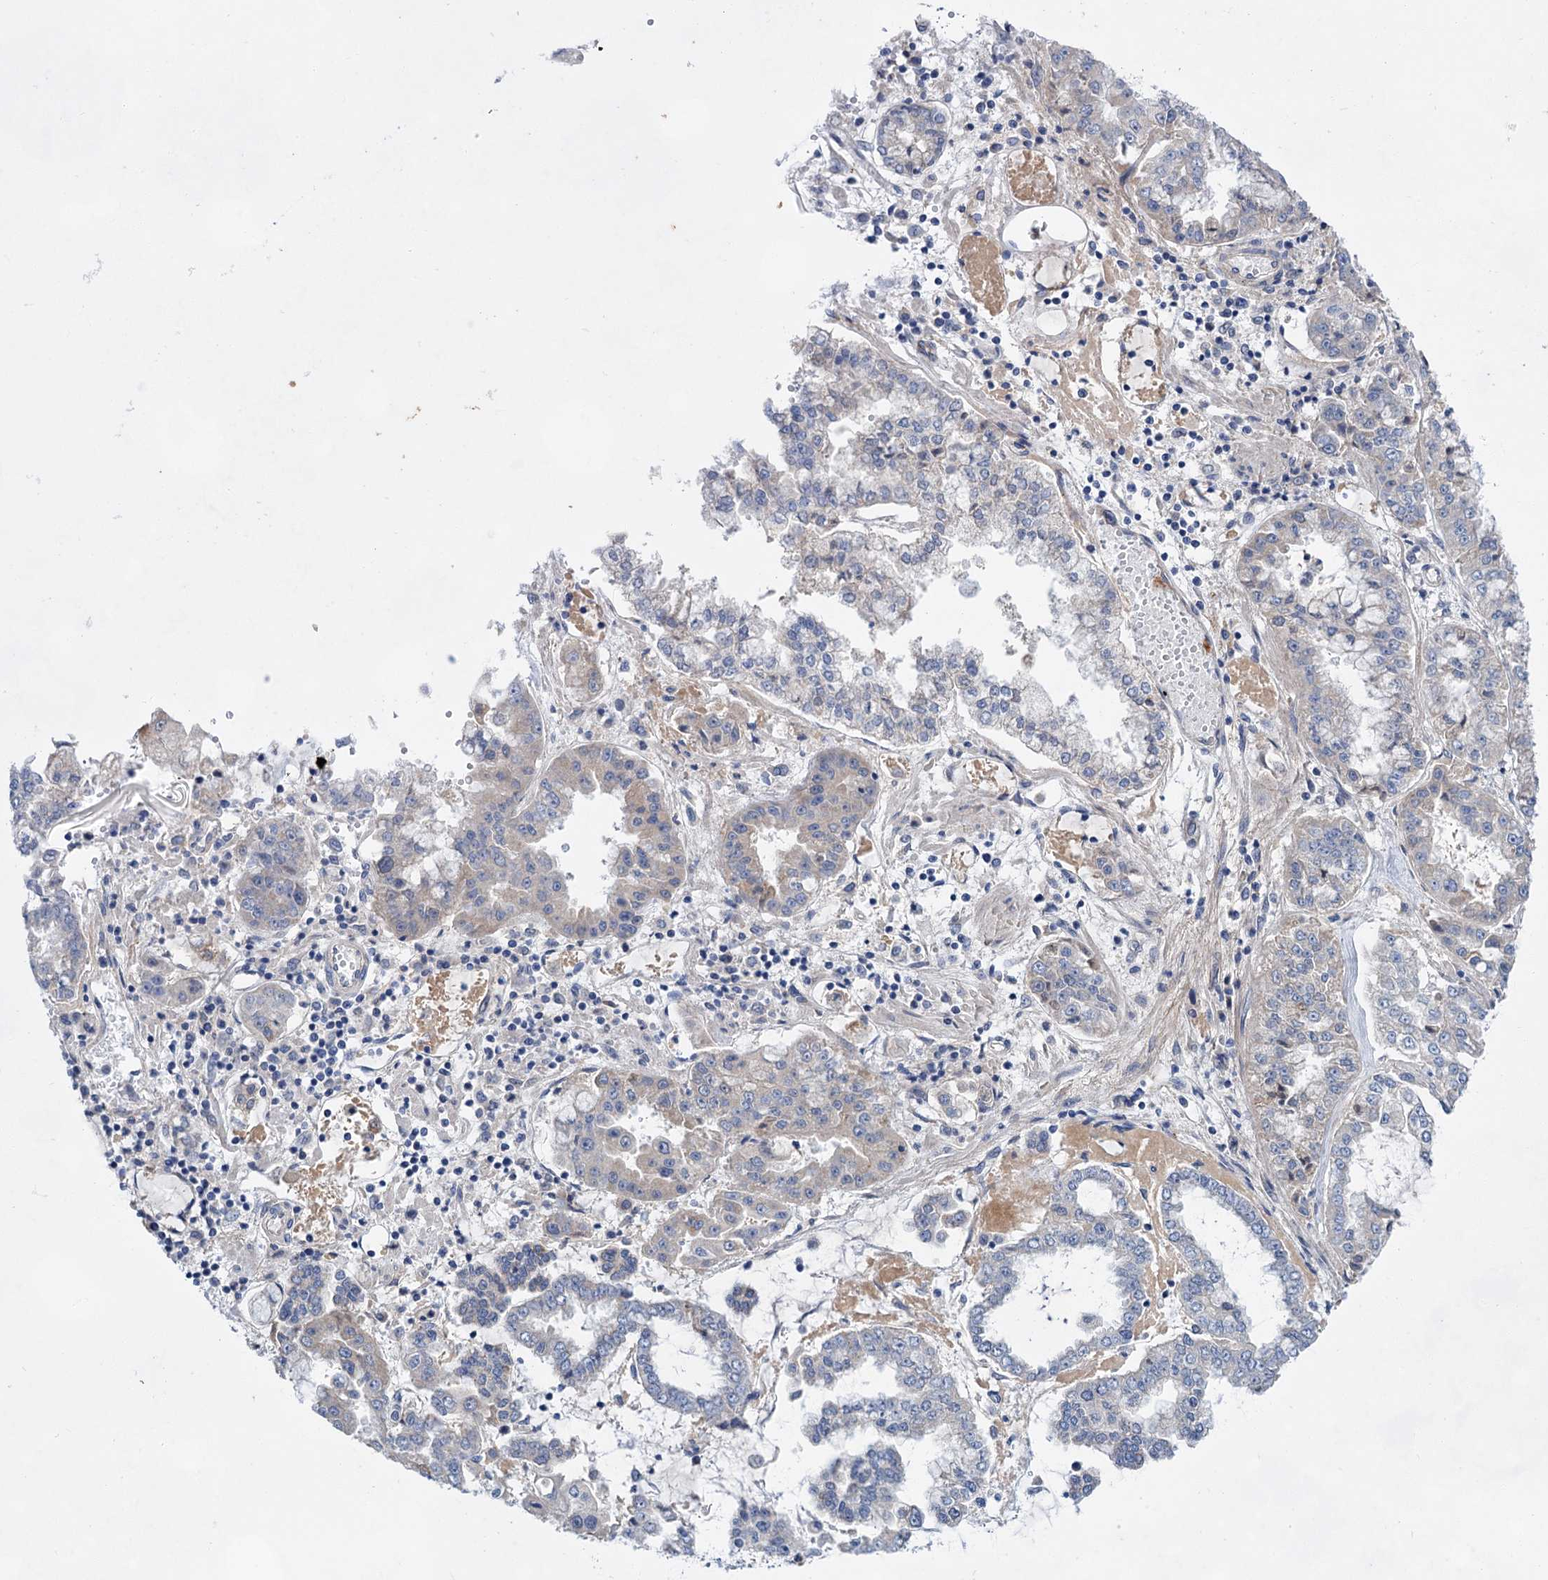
{"staining": {"intensity": "negative", "quantity": "none", "location": "none"}, "tissue": "stomach cancer", "cell_type": "Tumor cells", "image_type": "cancer", "snomed": [{"axis": "morphology", "description": "Adenocarcinoma, NOS"}, {"axis": "topography", "description": "Stomach"}], "caption": "IHC of human stomach adenocarcinoma displays no staining in tumor cells.", "gene": "MORN3", "patient": {"sex": "male", "age": 76}}